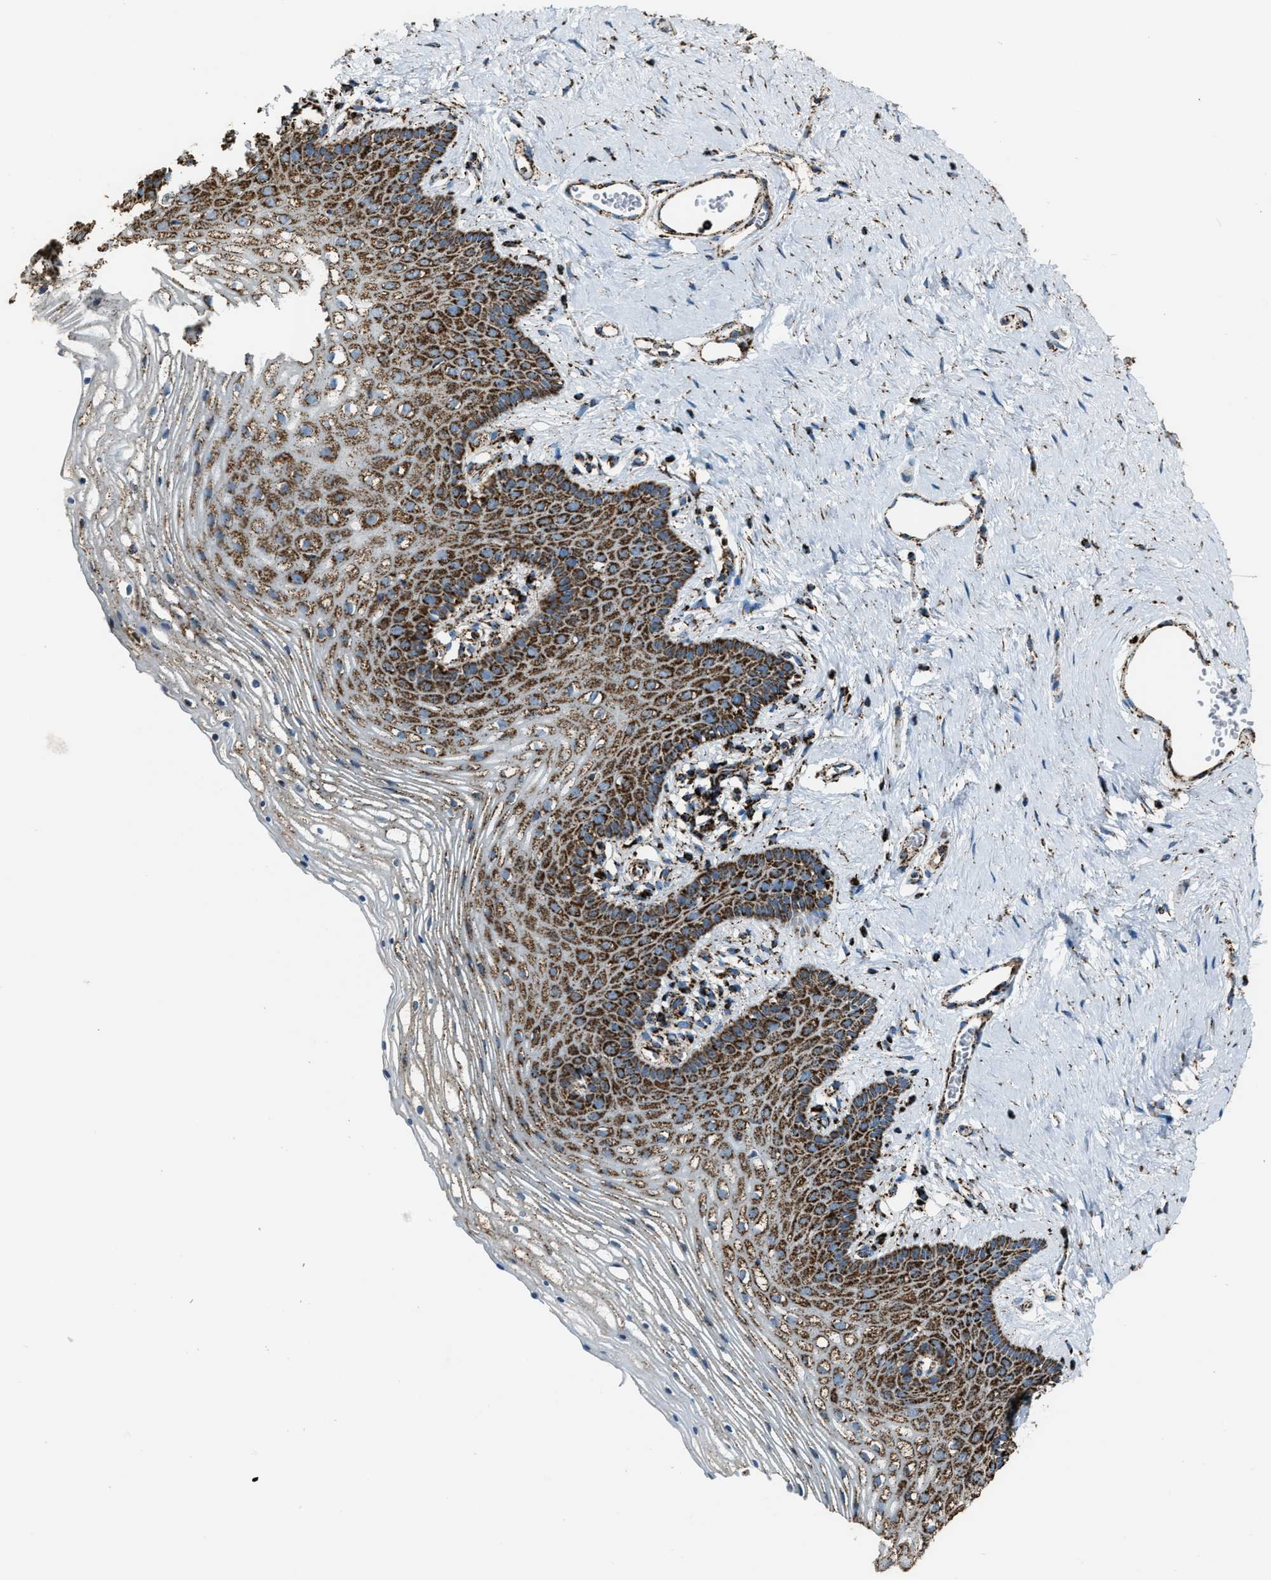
{"staining": {"intensity": "strong", "quantity": ">75%", "location": "cytoplasmic/membranous"}, "tissue": "vagina", "cell_type": "Squamous epithelial cells", "image_type": "normal", "snomed": [{"axis": "morphology", "description": "Normal tissue, NOS"}, {"axis": "topography", "description": "Vagina"}], "caption": "Brown immunohistochemical staining in unremarkable vagina shows strong cytoplasmic/membranous positivity in approximately >75% of squamous epithelial cells.", "gene": "MDH2", "patient": {"sex": "female", "age": 32}}